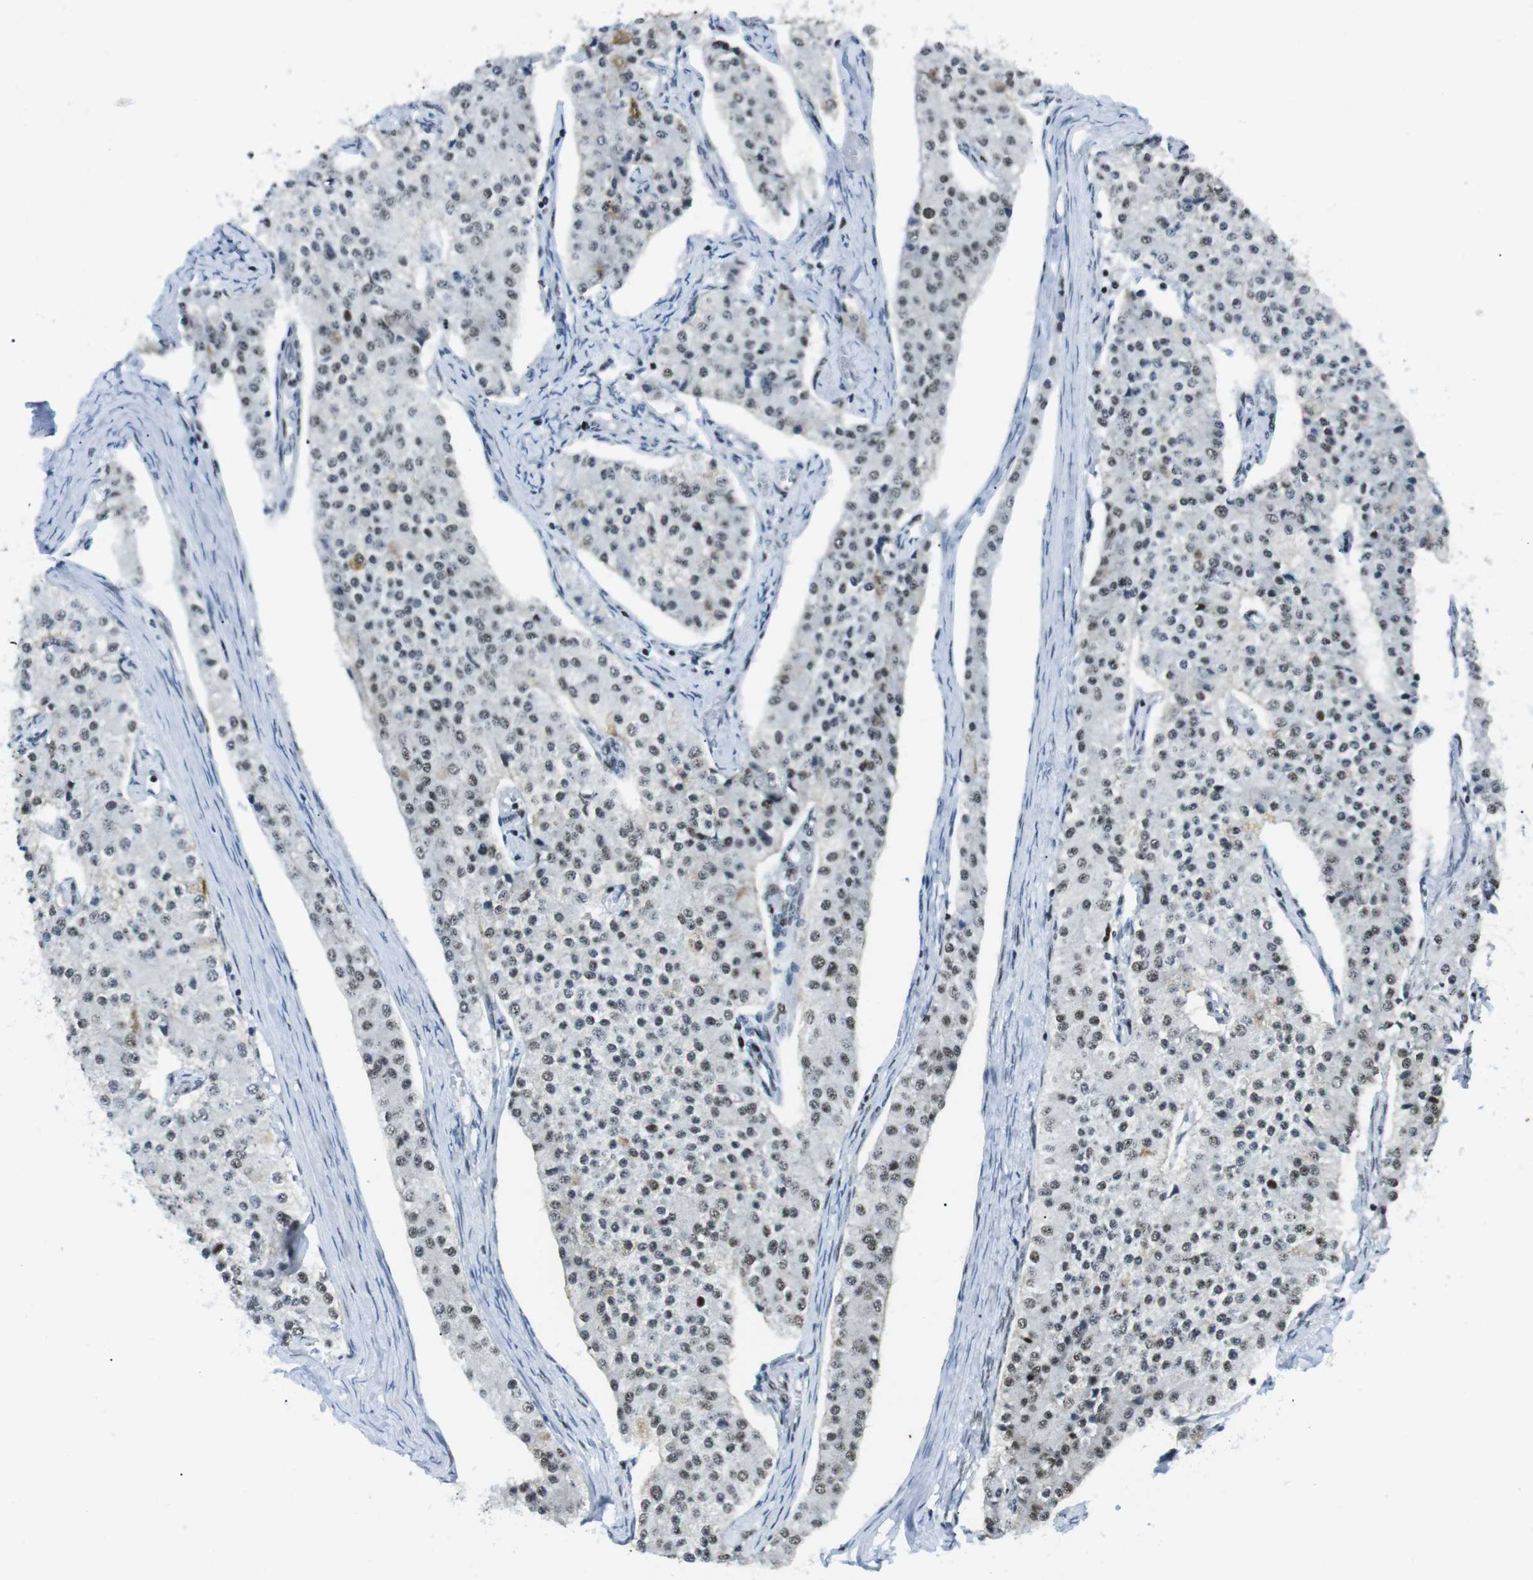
{"staining": {"intensity": "moderate", "quantity": "25%-75%", "location": "nuclear"}, "tissue": "carcinoid", "cell_type": "Tumor cells", "image_type": "cancer", "snomed": [{"axis": "morphology", "description": "Carcinoid, malignant, NOS"}, {"axis": "topography", "description": "Colon"}], "caption": "High-magnification brightfield microscopy of malignant carcinoid stained with DAB (3,3'-diaminobenzidine) (brown) and counterstained with hematoxylin (blue). tumor cells exhibit moderate nuclear positivity is seen in approximately25%-75% of cells. (Brightfield microscopy of DAB IHC at high magnification).", "gene": "ARID1A", "patient": {"sex": "female", "age": 52}}